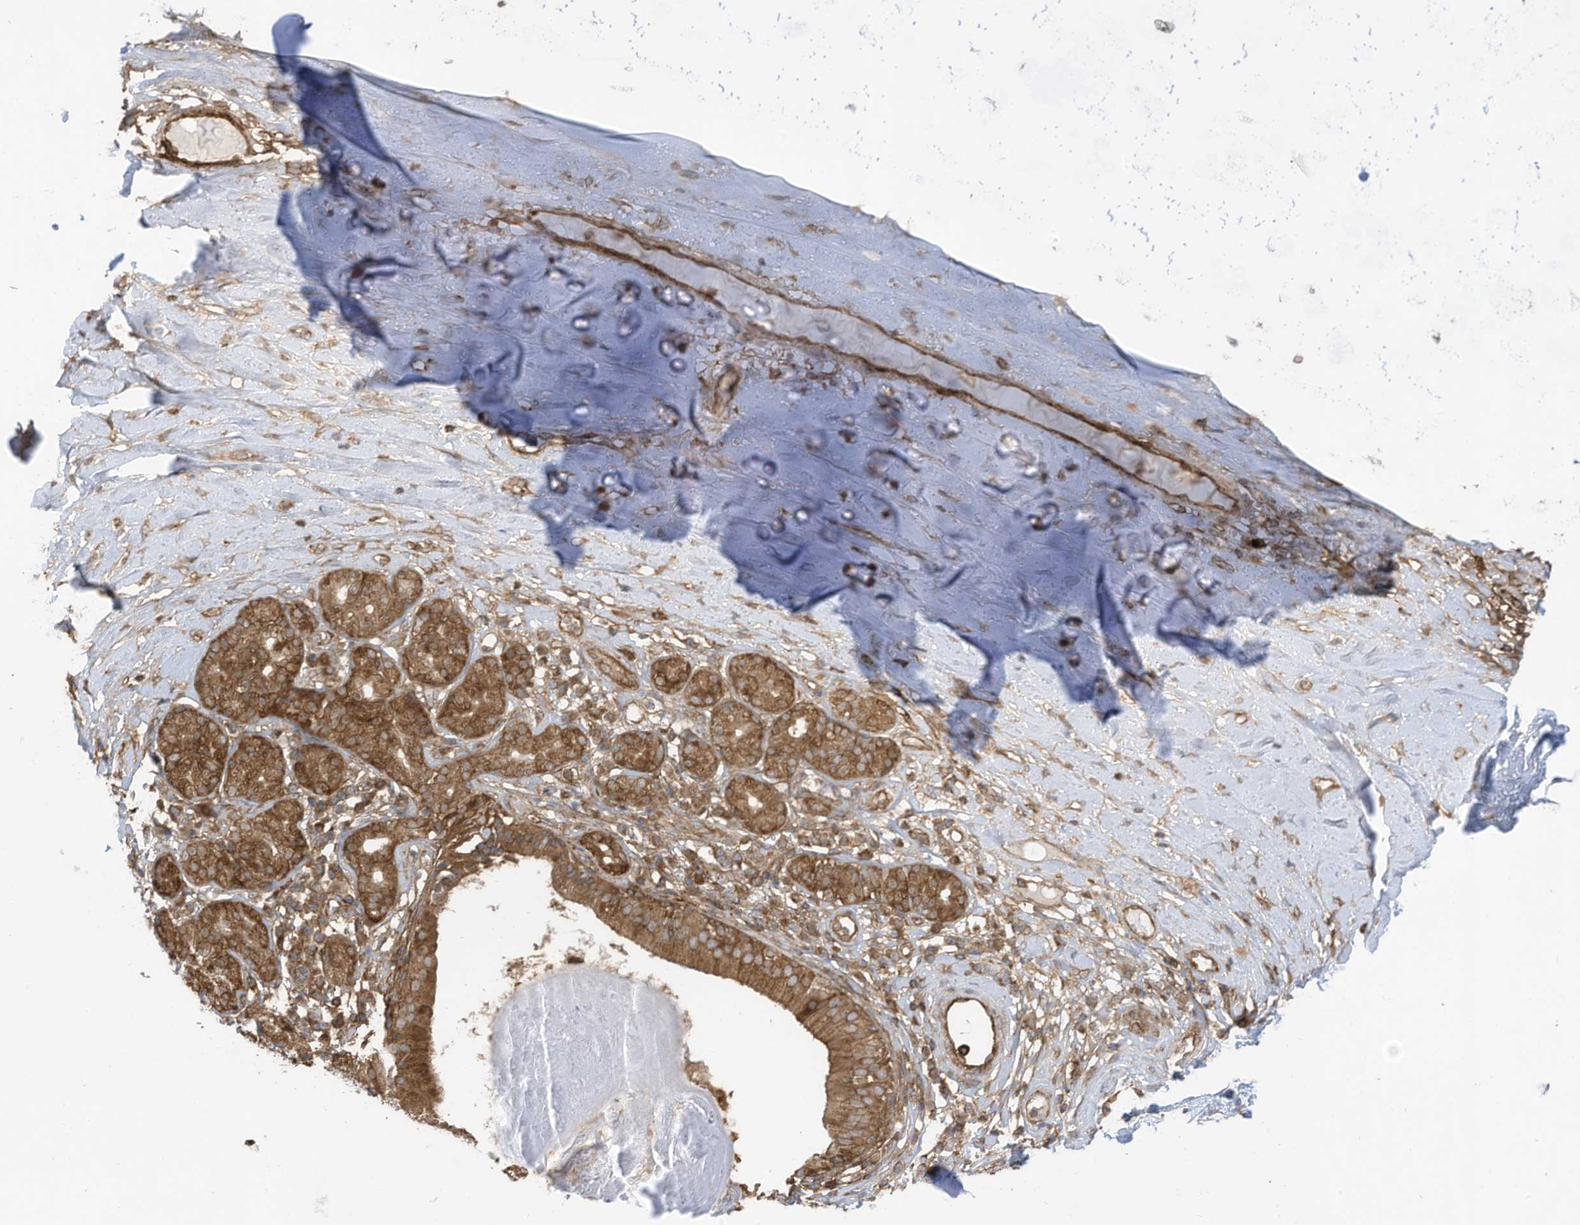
{"staining": {"intensity": "weak", "quantity": ">75%", "location": "cytoplasmic/membranous"}, "tissue": "adipose tissue", "cell_type": "Adipocytes", "image_type": "normal", "snomed": [{"axis": "morphology", "description": "Normal tissue, NOS"}, {"axis": "morphology", "description": "Basal cell carcinoma"}, {"axis": "topography", "description": "Cartilage tissue"}, {"axis": "topography", "description": "Nasopharynx"}, {"axis": "topography", "description": "Oral tissue"}], "caption": "Protein analysis of unremarkable adipose tissue demonstrates weak cytoplasmic/membranous positivity in about >75% of adipocytes.", "gene": "REPS1", "patient": {"sex": "female", "age": 77}}